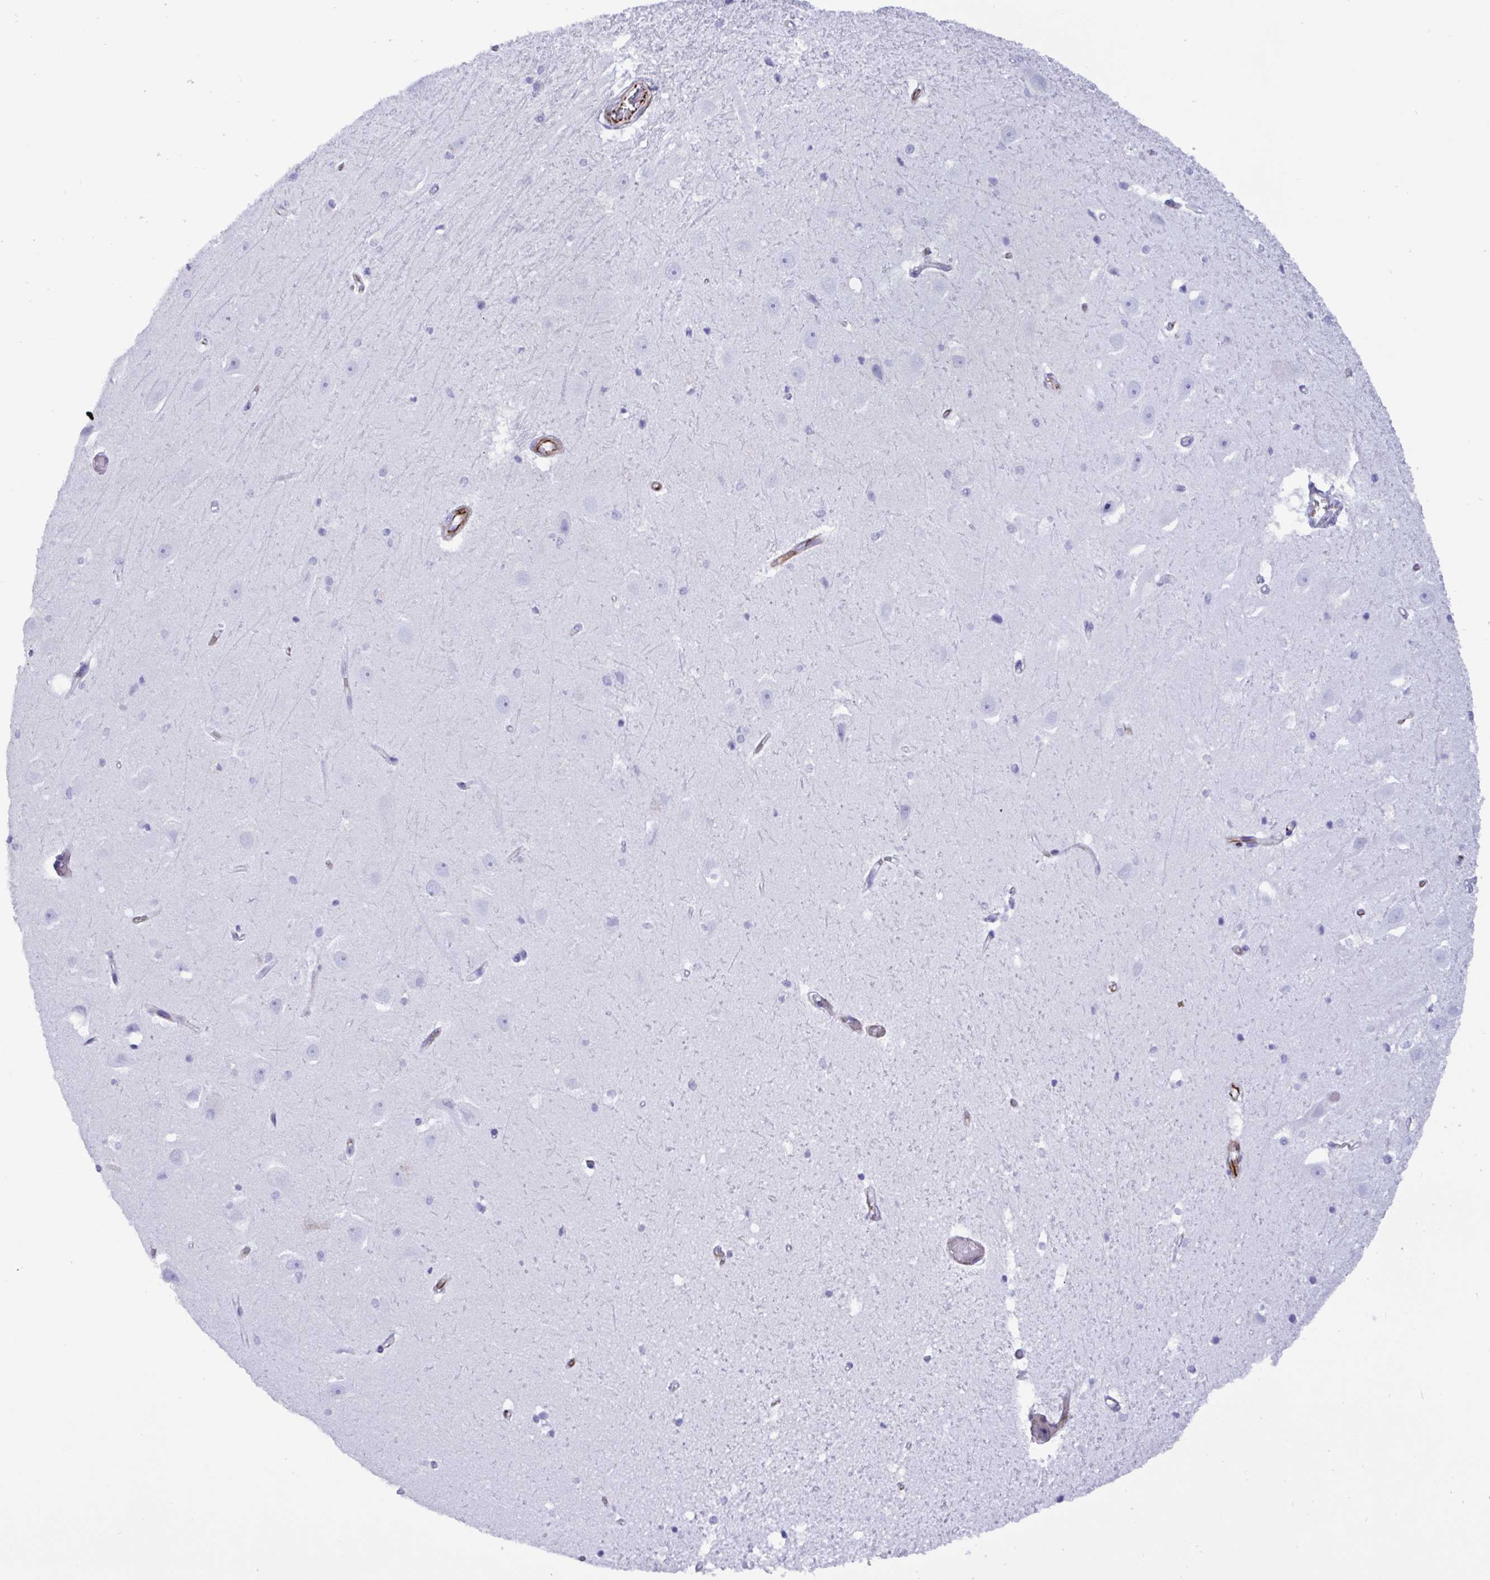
{"staining": {"intensity": "strong", "quantity": "<25%", "location": "cytoplasmic/membranous"}, "tissue": "hippocampus", "cell_type": "Glial cells", "image_type": "normal", "snomed": [{"axis": "morphology", "description": "Normal tissue, NOS"}, {"axis": "topography", "description": "Hippocampus"}], "caption": "The image reveals immunohistochemical staining of benign hippocampus. There is strong cytoplasmic/membranous expression is present in approximately <25% of glial cells.", "gene": "SMAD5", "patient": {"sex": "male", "age": 63}}